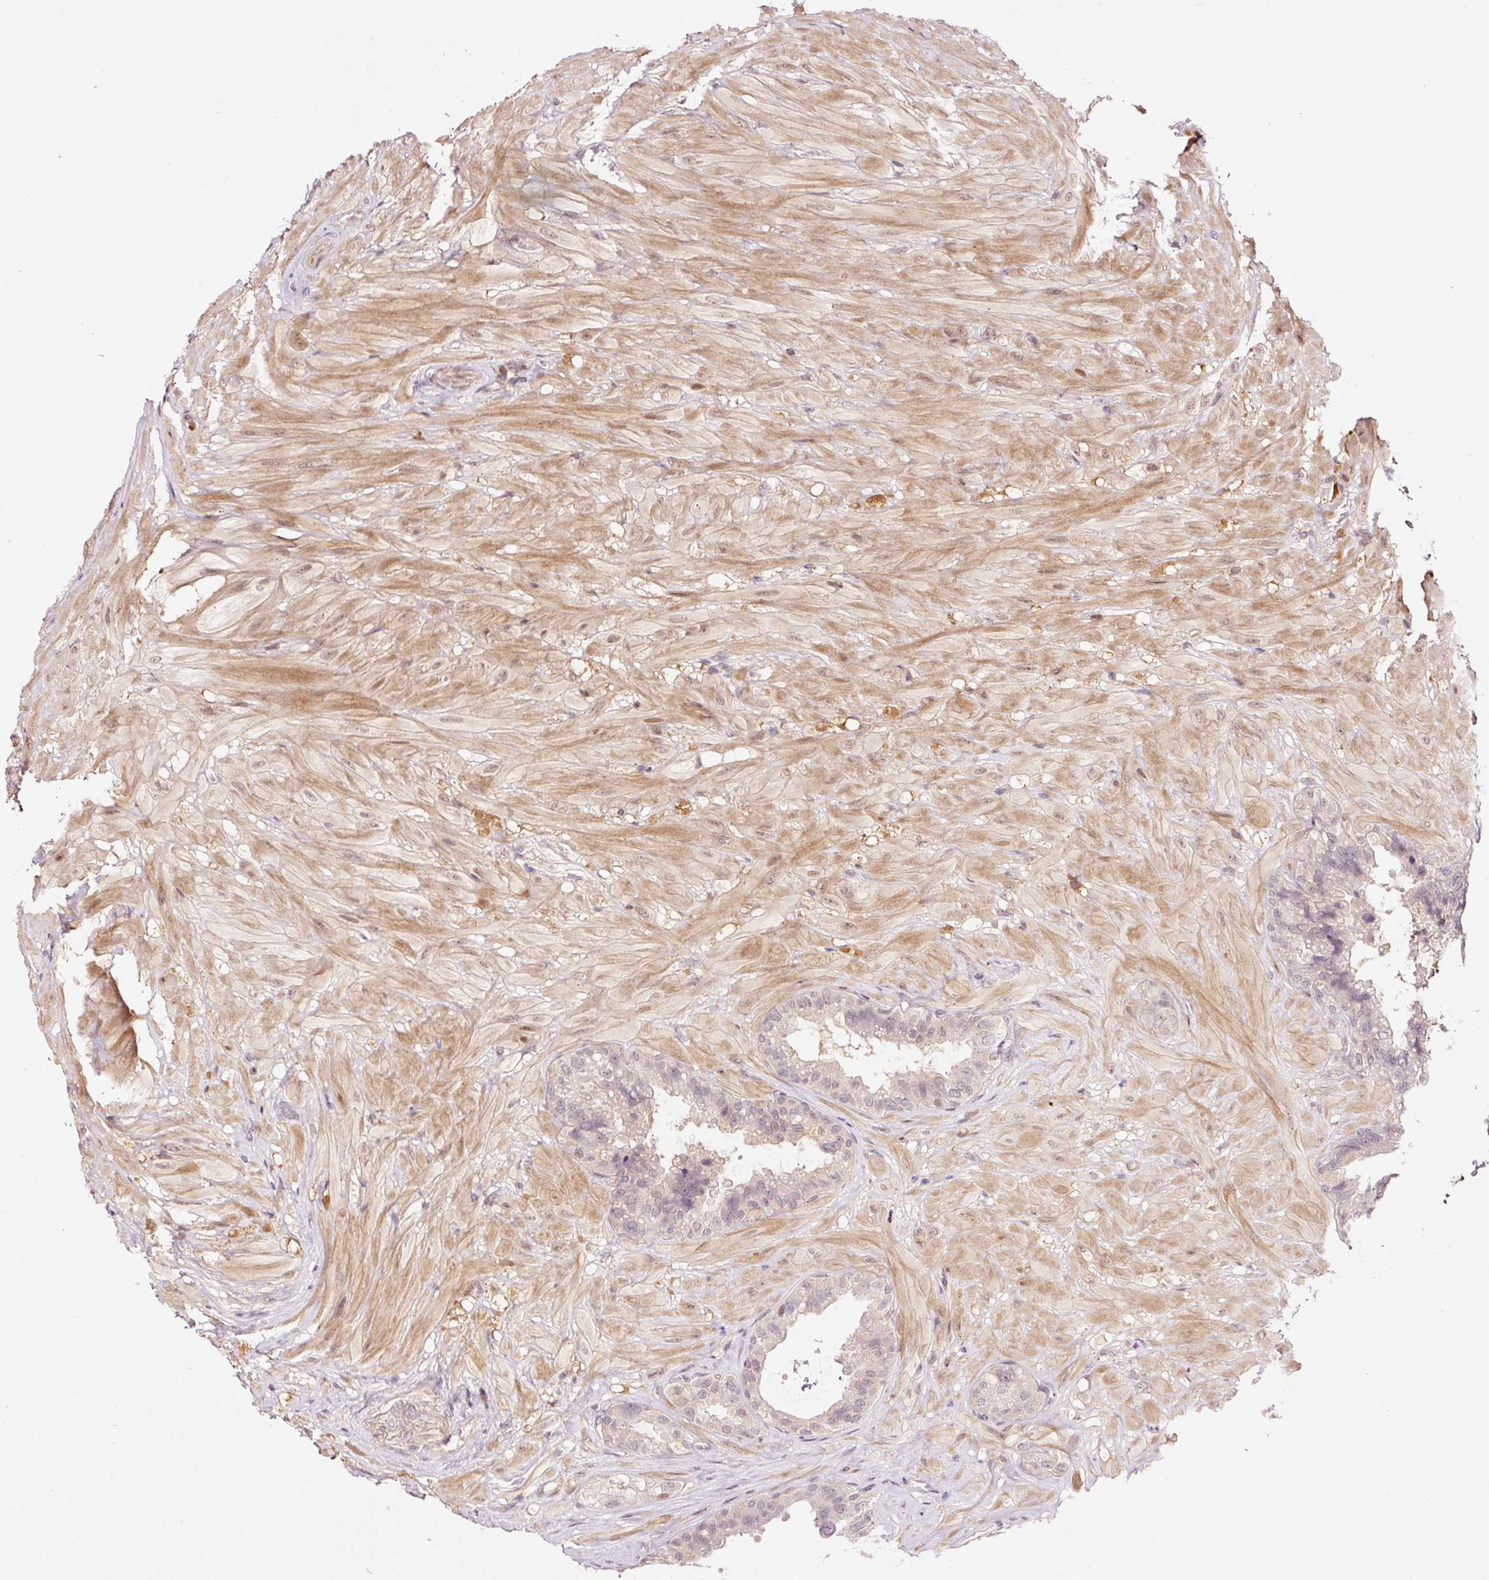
{"staining": {"intensity": "negative", "quantity": "none", "location": "none"}, "tissue": "seminal vesicle", "cell_type": "Glandular cells", "image_type": "normal", "snomed": [{"axis": "morphology", "description": "Normal tissue, NOS"}, {"axis": "topography", "description": "Seminal veicle"}, {"axis": "topography", "description": "Peripheral nerve tissue"}], "caption": "An image of human seminal vesicle is negative for staining in glandular cells. Brightfield microscopy of immunohistochemistry stained with DAB (brown) and hematoxylin (blue), captured at high magnification.", "gene": "DPPA4", "patient": {"sex": "male", "age": 76}}